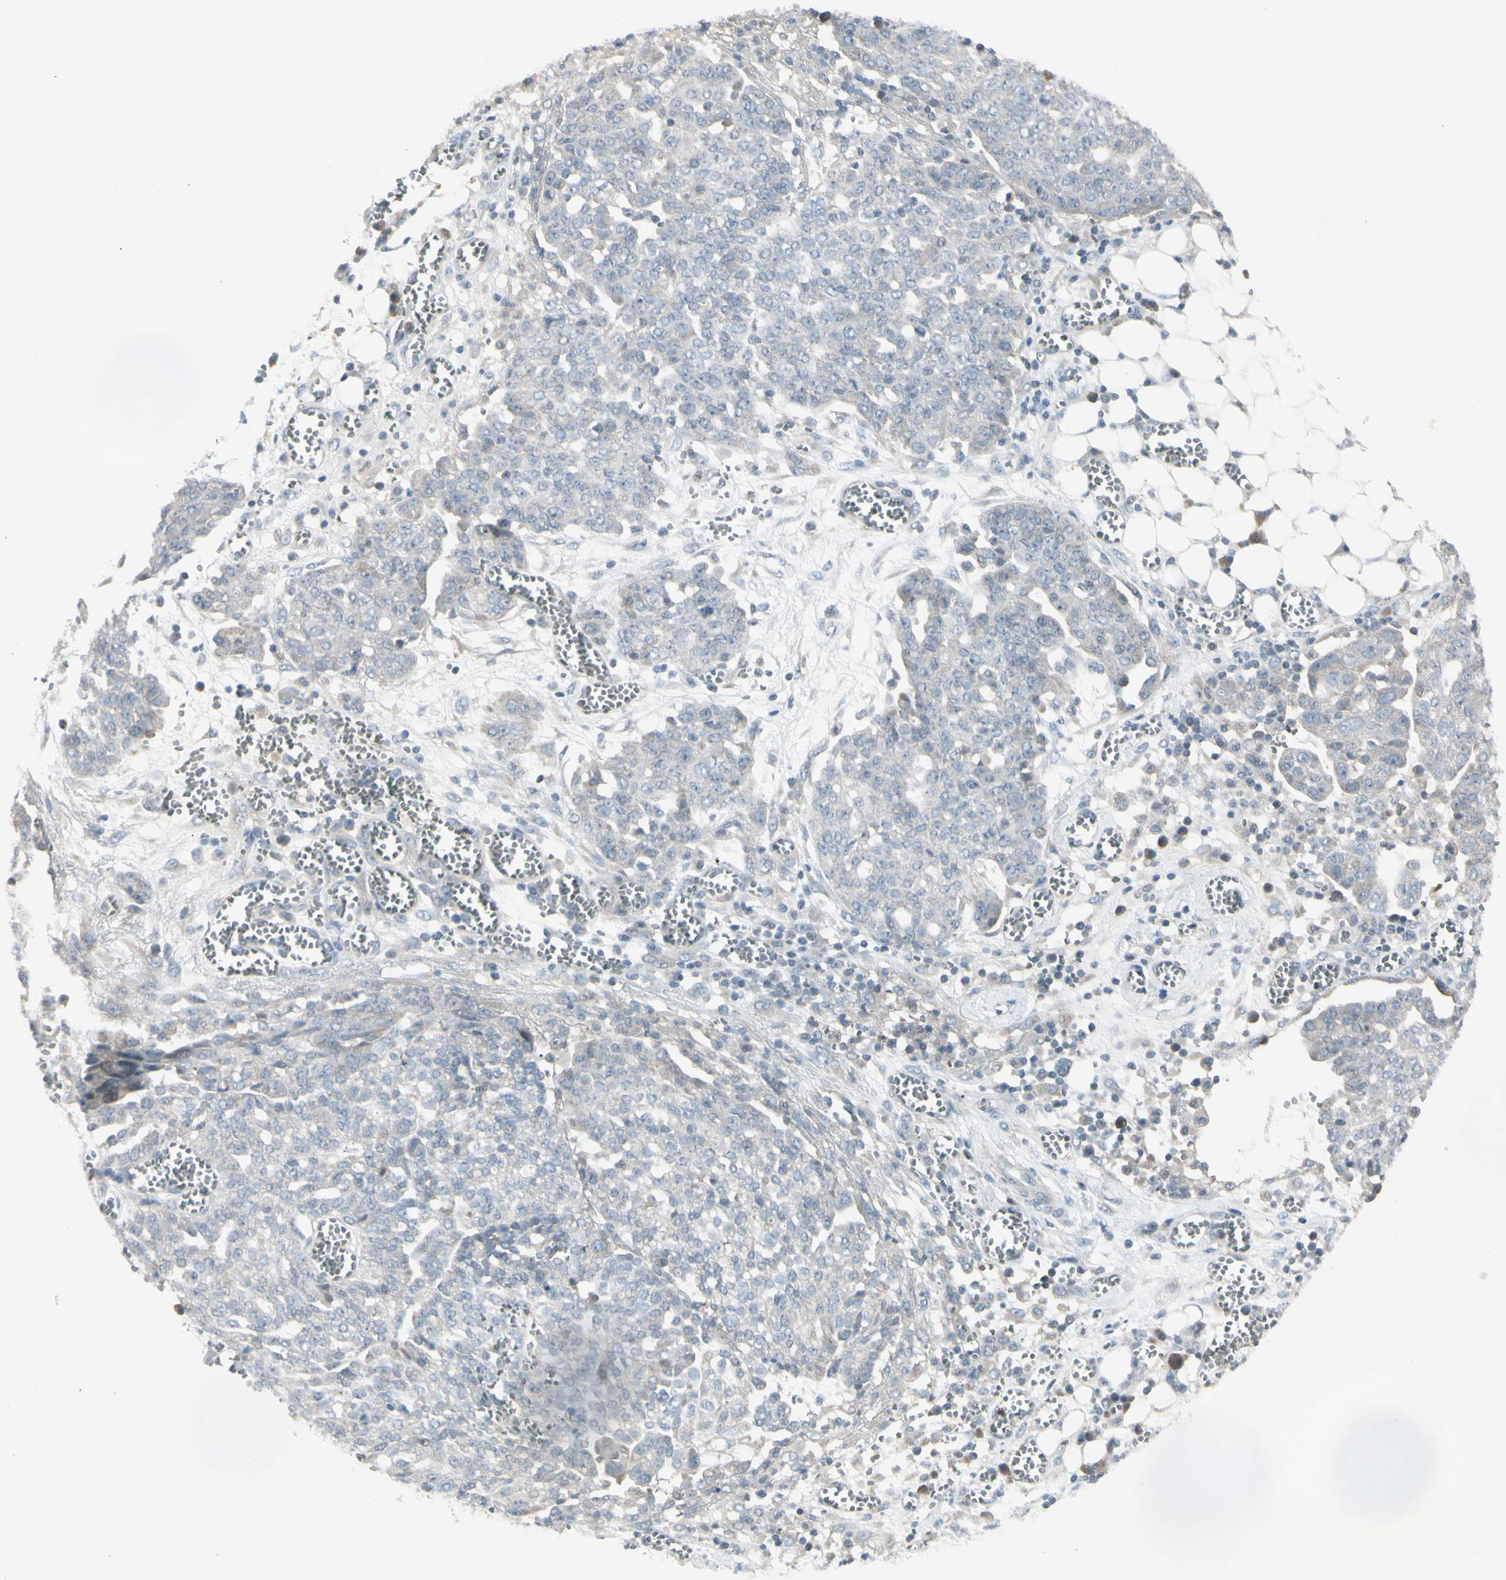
{"staining": {"intensity": "negative", "quantity": "none", "location": "none"}, "tissue": "ovarian cancer", "cell_type": "Tumor cells", "image_type": "cancer", "snomed": [{"axis": "morphology", "description": "Cystadenocarcinoma, serous, NOS"}, {"axis": "topography", "description": "Soft tissue"}, {"axis": "topography", "description": "Ovary"}], "caption": "Tumor cells are negative for brown protein staining in serous cystadenocarcinoma (ovarian).", "gene": "PIAS4", "patient": {"sex": "female", "age": 57}}